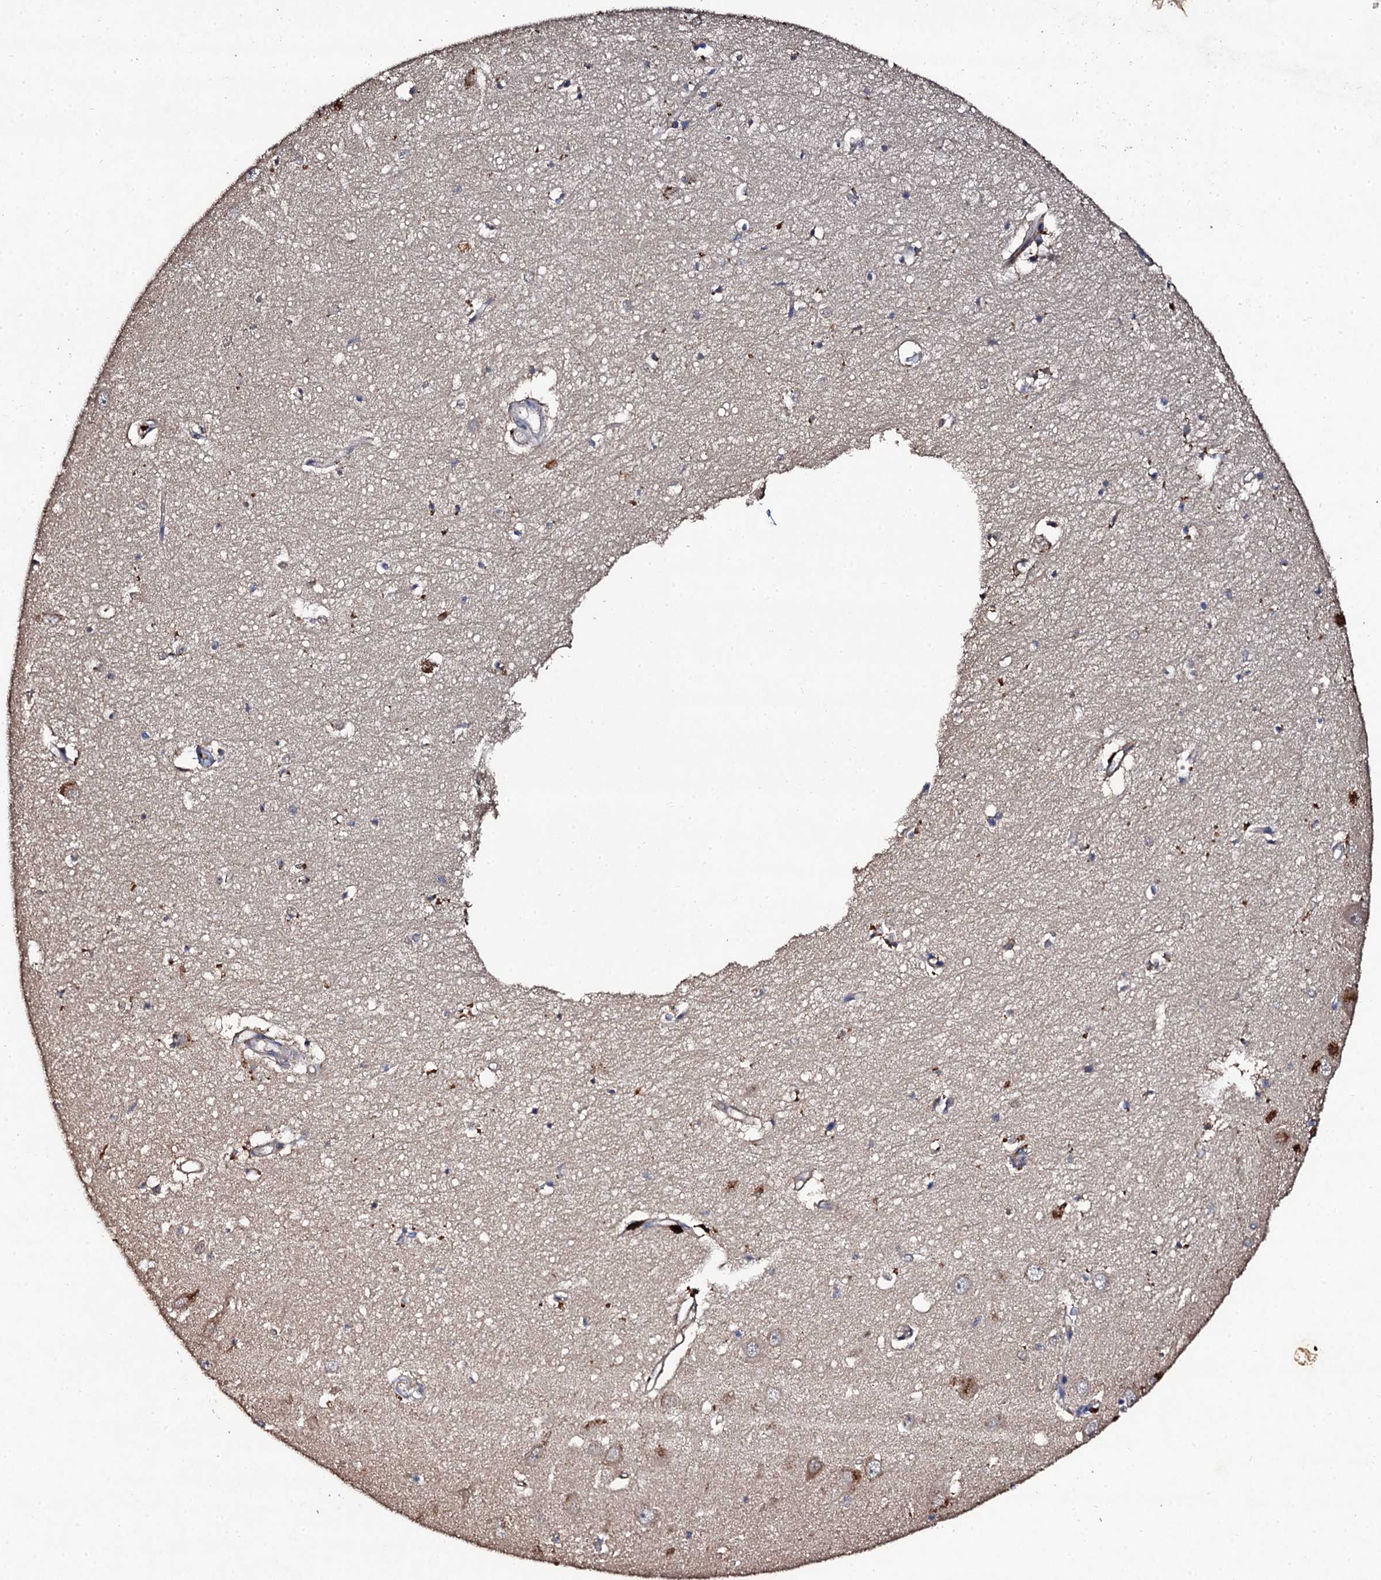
{"staining": {"intensity": "weak", "quantity": "<25%", "location": "cytoplasmic/membranous"}, "tissue": "hippocampus", "cell_type": "Glial cells", "image_type": "normal", "snomed": [{"axis": "morphology", "description": "Normal tissue, NOS"}, {"axis": "topography", "description": "Hippocampus"}], "caption": "Histopathology image shows no significant protein positivity in glial cells of normal hippocampus.", "gene": "KERA", "patient": {"sex": "female", "age": 64}}